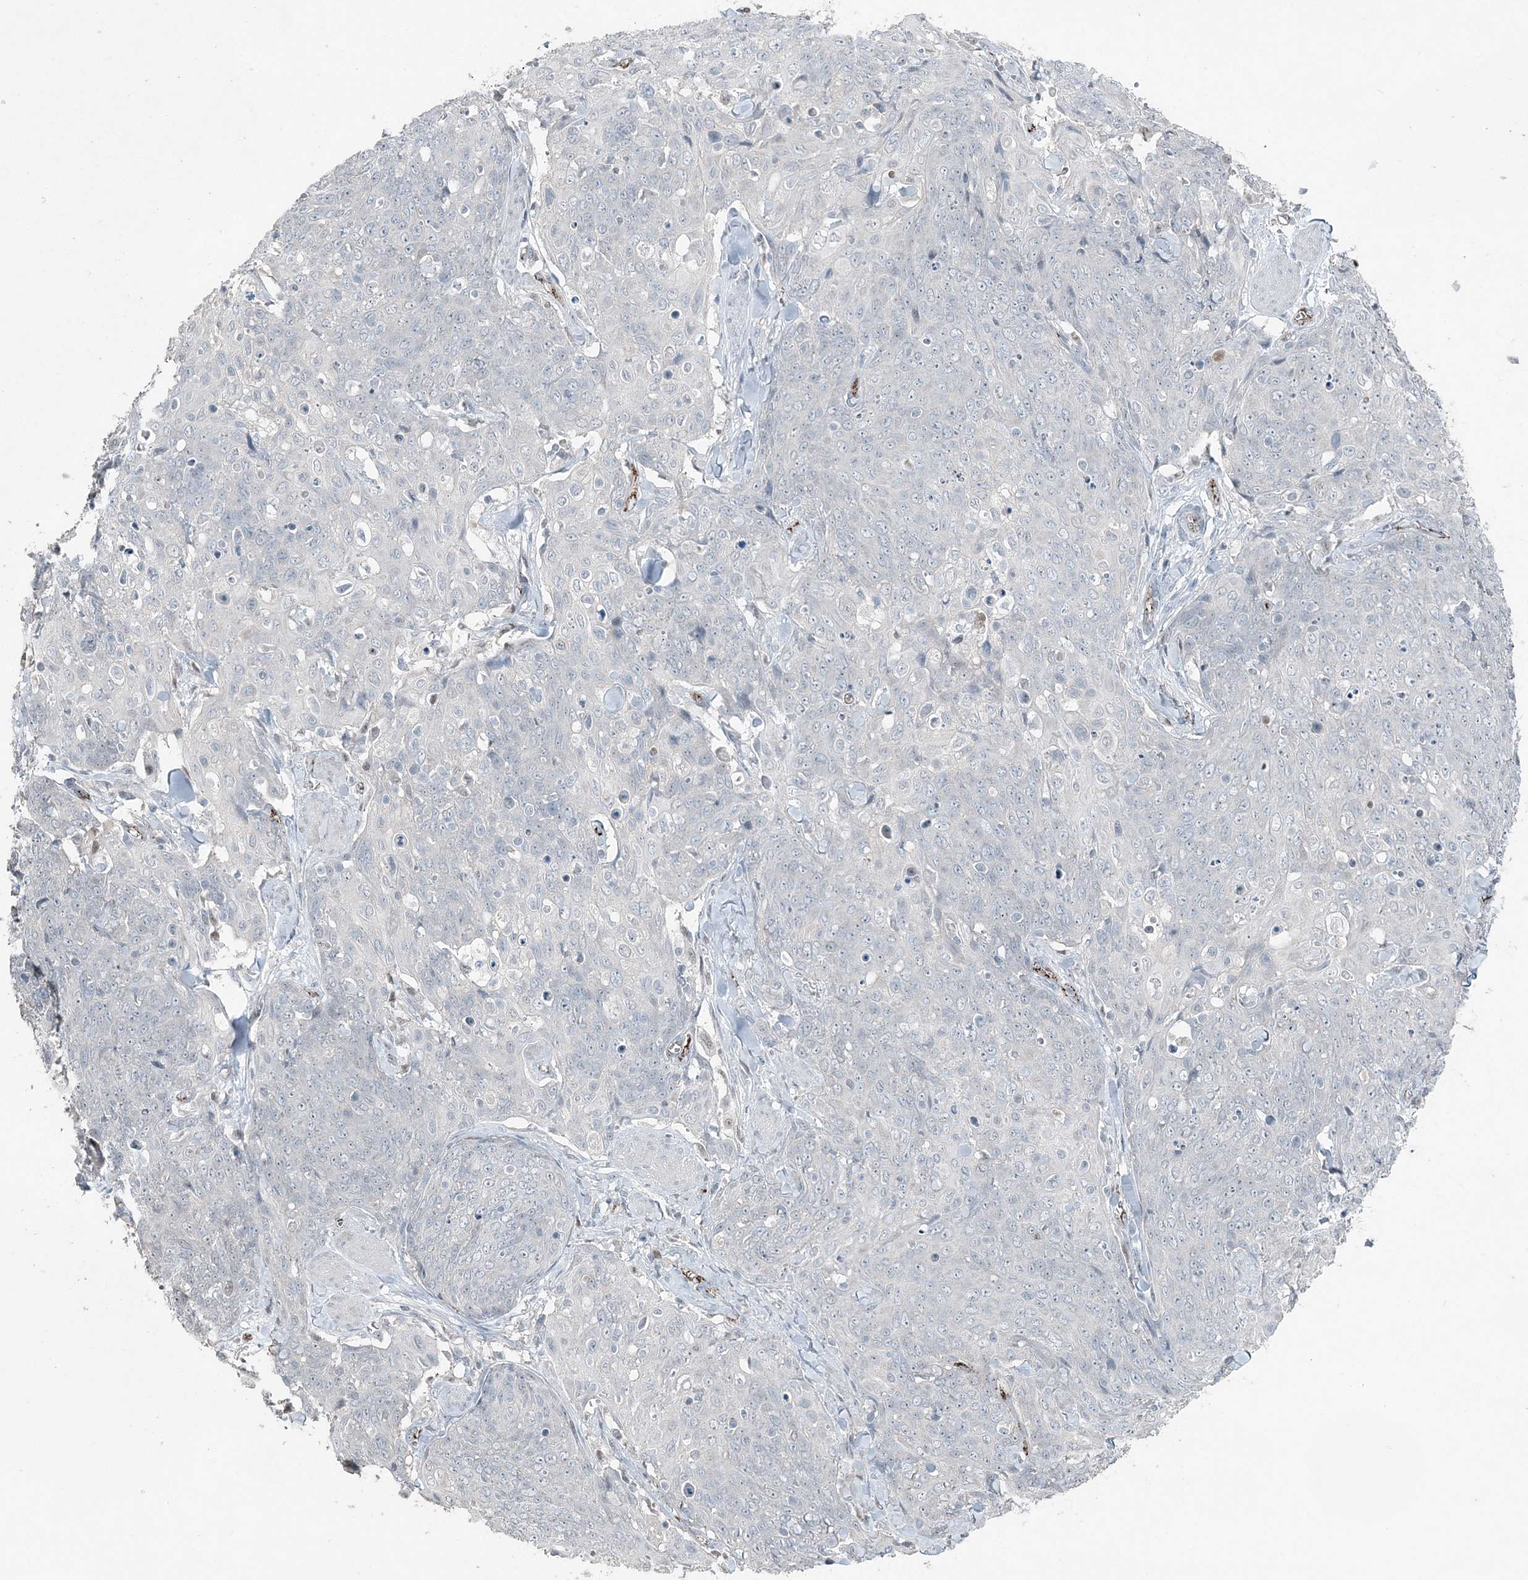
{"staining": {"intensity": "negative", "quantity": "none", "location": "none"}, "tissue": "skin cancer", "cell_type": "Tumor cells", "image_type": "cancer", "snomed": [{"axis": "morphology", "description": "Squamous cell carcinoma, NOS"}, {"axis": "topography", "description": "Skin"}, {"axis": "topography", "description": "Vulva"}], "caption": "Histopathology image shows no significant protein positivity in tumor cells of squamous cell carcinoma (skin).", "gene": "ELOVL7", "patient": {"sex": "female", "age": 85}}